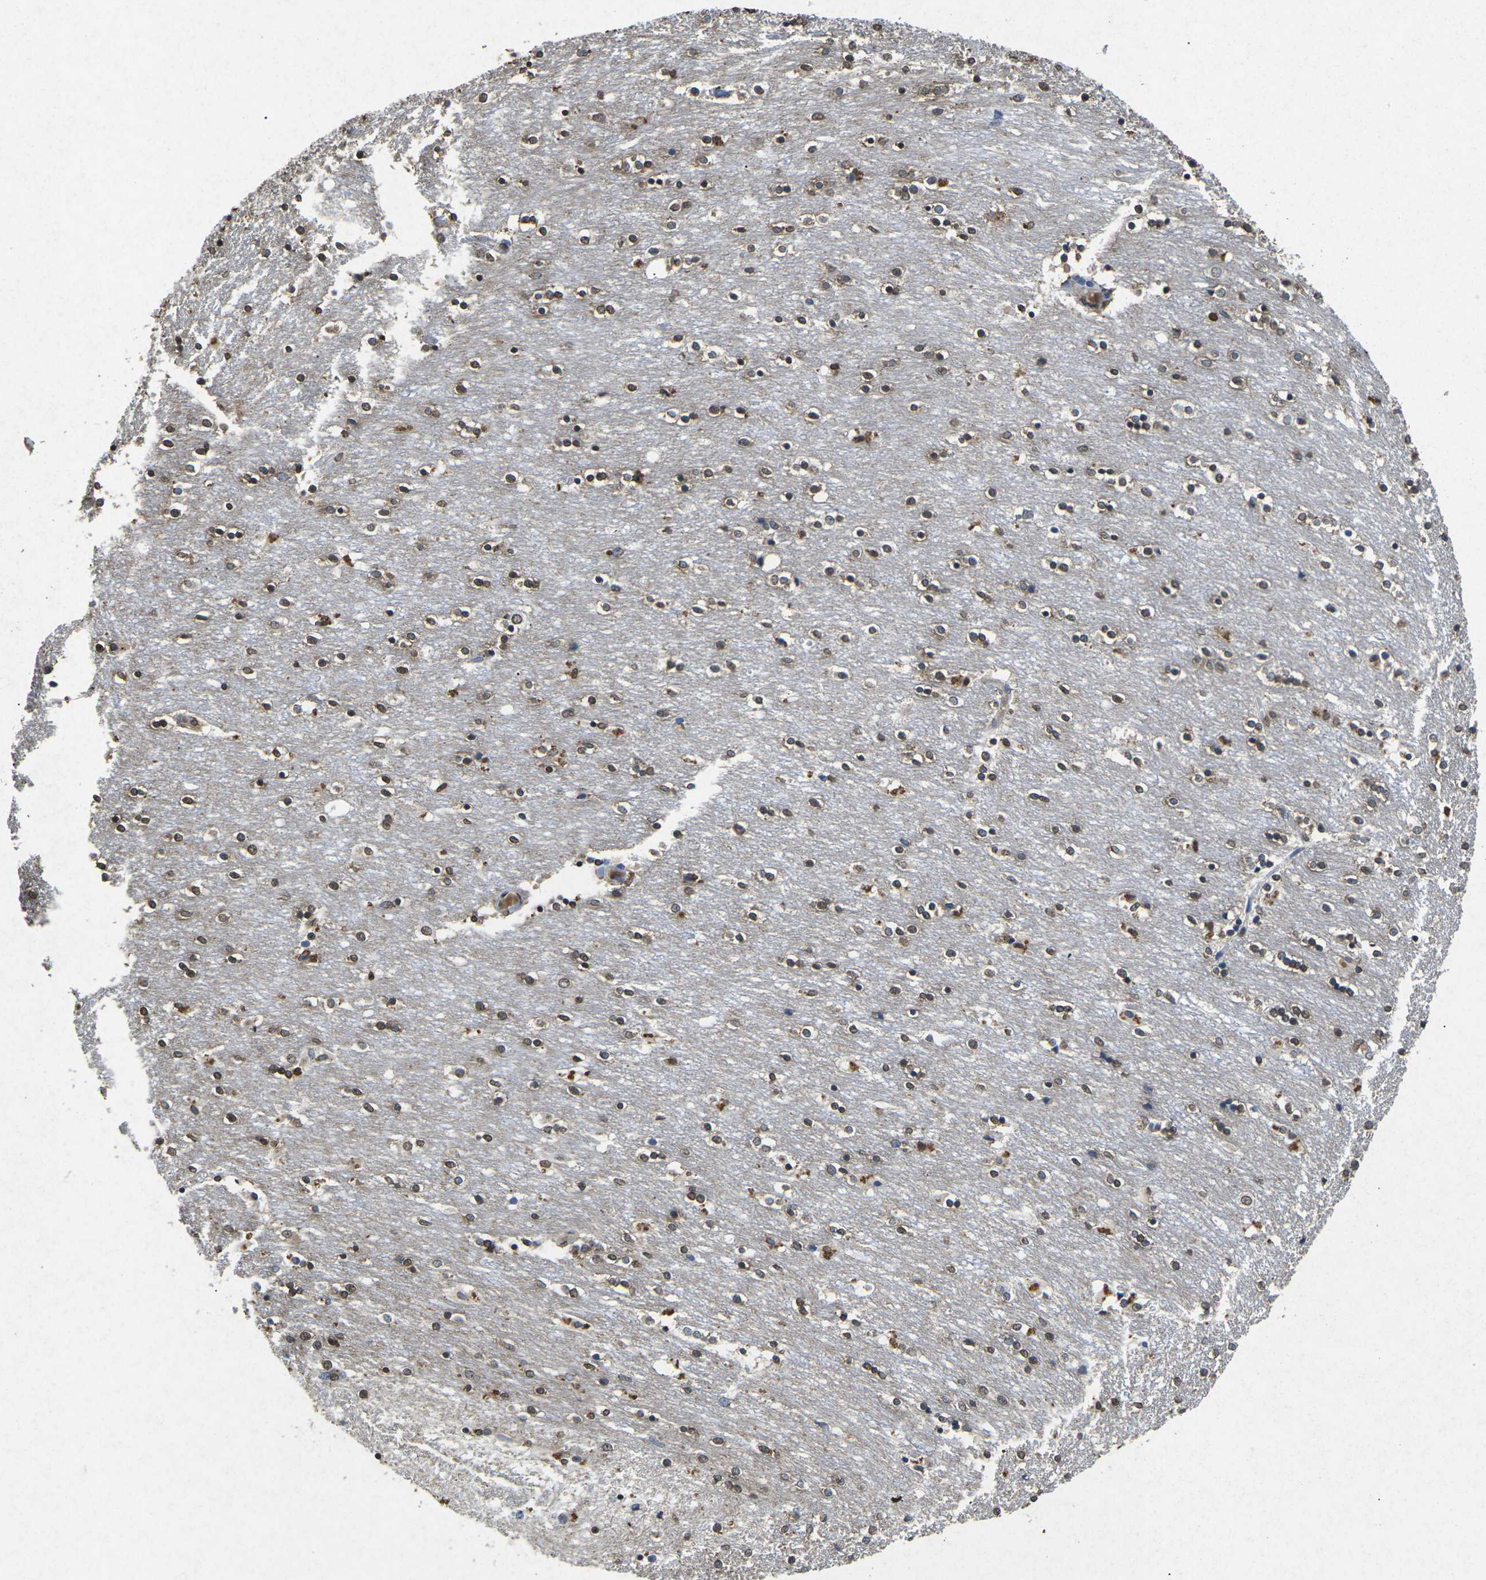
{"staining": {"intensity": "weak", "quantity": "<25%", "location": "cytoplasmic/membranous"}, "tissue": "caudate", "cell_type": "Glial cells", "image_type": "normal", "snomed": [{"axis": "morphology", "description": "Normal tissue, NOS"}, {"axis": "topography", "description": "Lateral ventricle wall"}], "caption": "Immunohistochemistry of normal human caudate shows no staining in glial cells. (Brightfield microscopy of DAB immunohistochemistry (IHC) at high magnification).", "gene": "SCNN1B", "patient": {"sex": "female", "age": 54}}